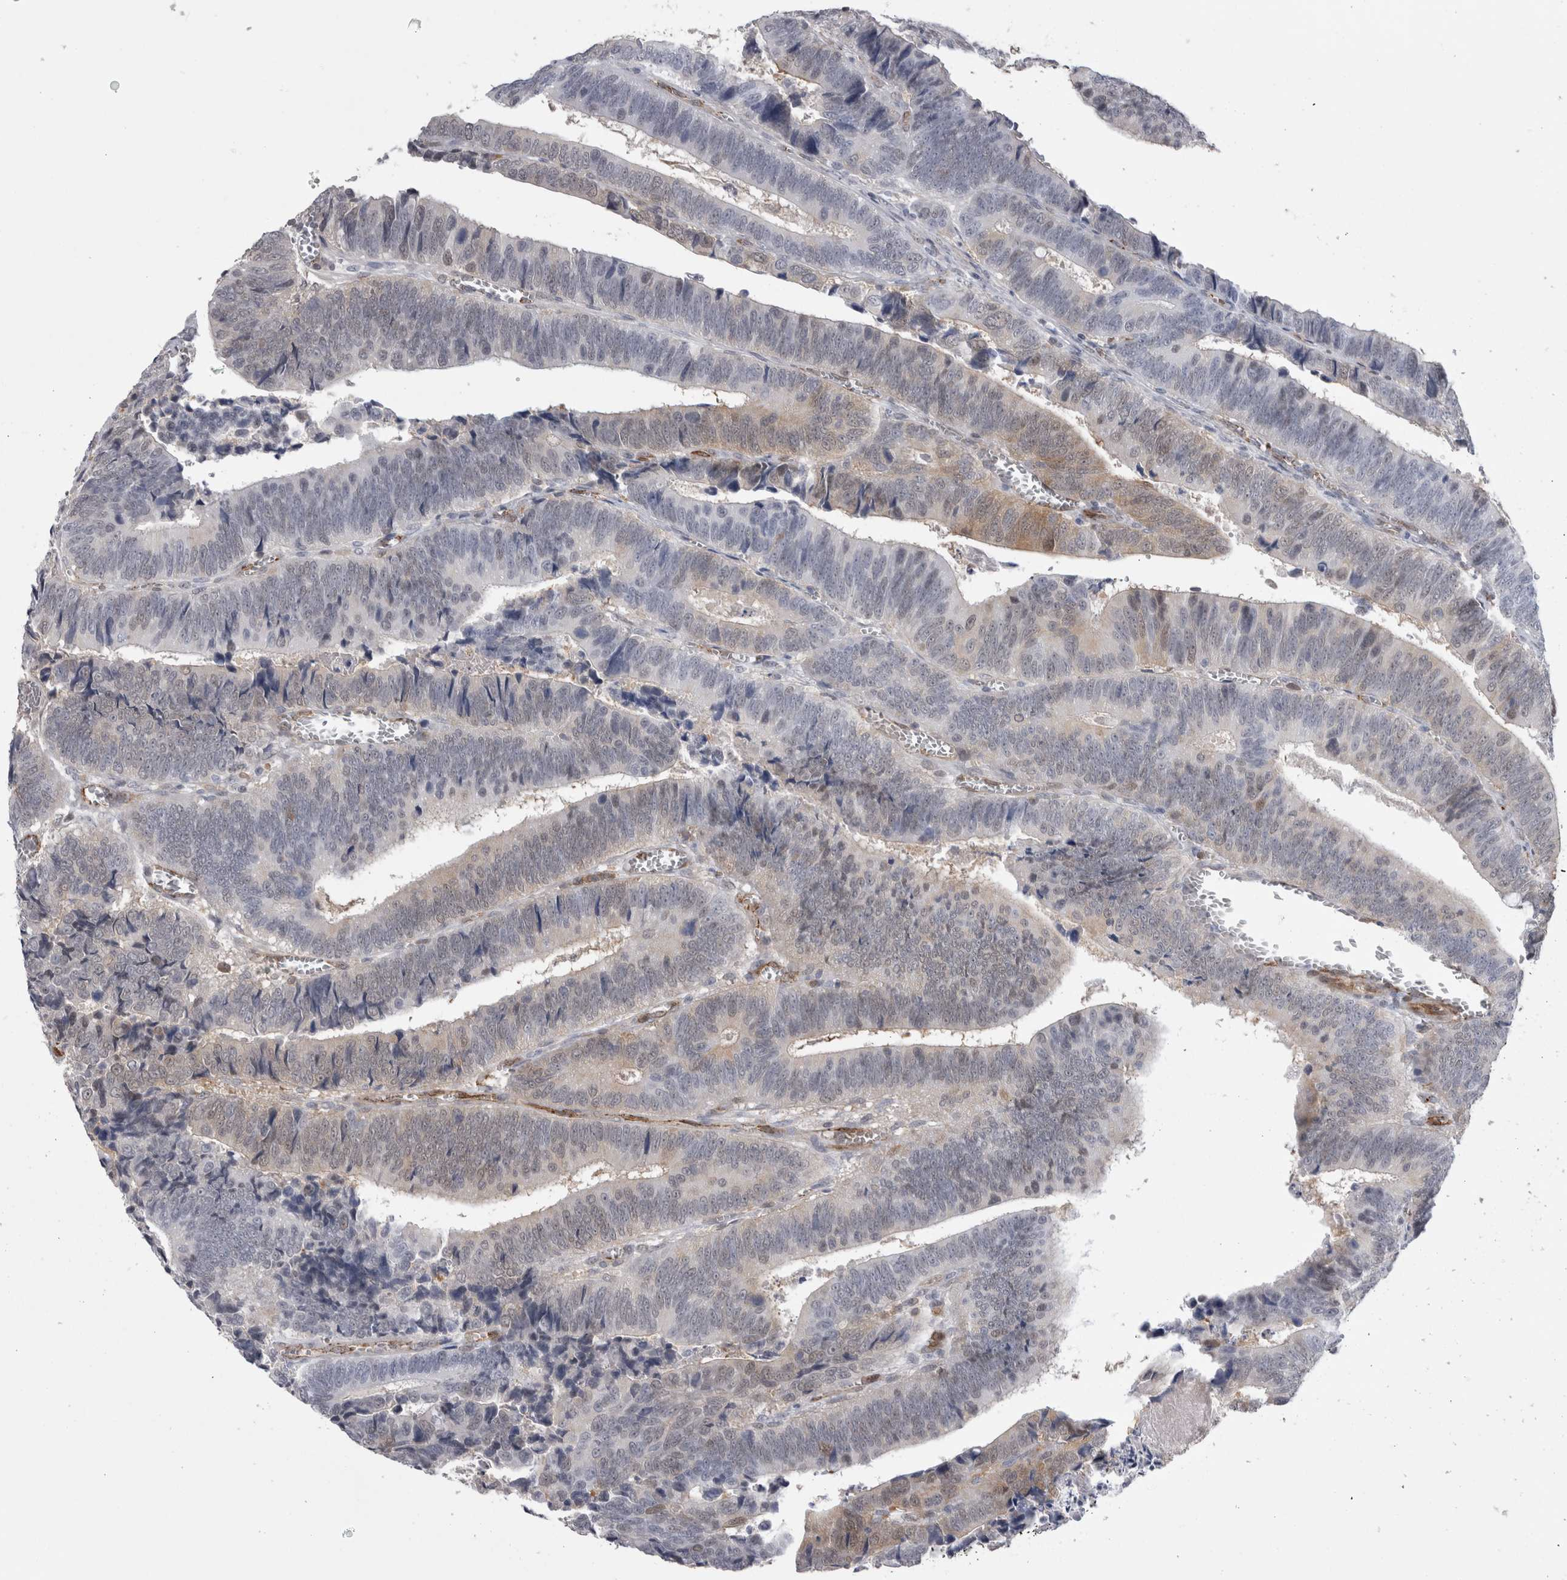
{"staining": {"intensity": "moderate", "quantity": "<25%", "location": "cytoplasmic/membranous"}, "tissue": "colorectal cancer", "cell_type": "Tumor cells", "image_type": "cancer", "snomed": [{"axis": "morphology", "description": "Inflammation, NOS"}, {"axis": "morphology", "description": "Adenocarcinoma, NOS"}, {"axis": "topography", "description": "Colon"}], "caption": "DAB immunohistochemical staining of human colorectal cancer (adenocarcinoma) demonstrates moderate cytoplasmic/membranous protein staining in approximately <25% of tumor cells. Using DAB (brown) and hematoxylin (blue) stains, captured at high magnification using brightfield microscopy.", "gene": "ACOT7", "patient": {"sex": "male", "age": 72}}